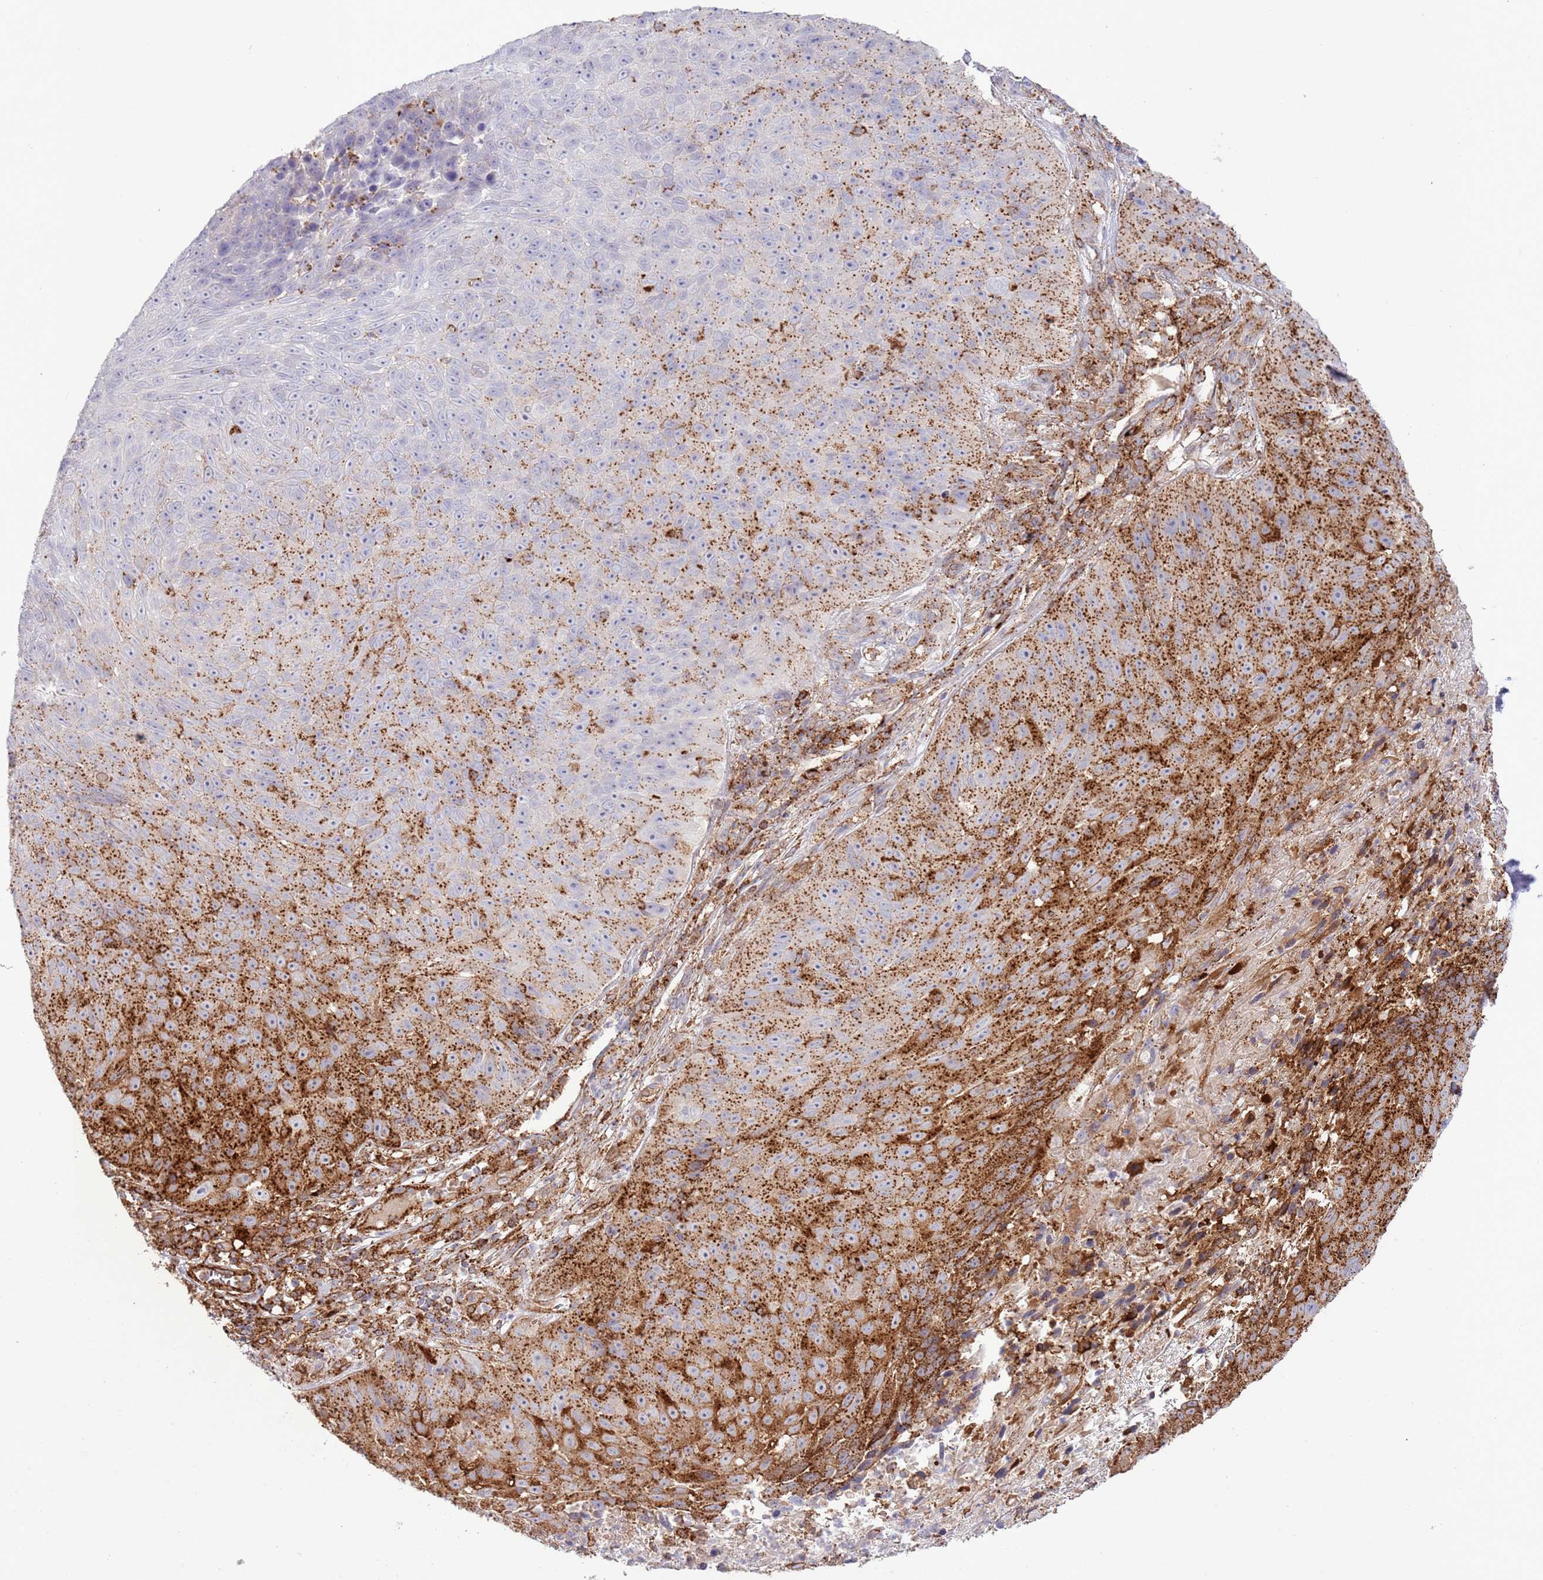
{"staining": {"intensity": "strong", "quantity": "25%-75%", "location": "cytoplasmic/membranous"}, "tissue": "skin cancer", "cell_type": "Tumor cells", "image_type": "cancer", "snomed": [{"axis": "morphology", "description": "Squamous cell carcinoma, NOS"}, {"axis": "topography", "description": "Skin"}], "caption": "Immunohistochemistry staining of skin squamous cell carcinoma, which reveals high levels of strong cytoplasmic/membranous staining in about 25%-75% of tumor cells indicating strong cytoplasmic/membranous protein positivity. The staining was performed using DAB (brown) for protein detection and nuclei were counterstained in hematoxylin (blue).", "gene": "ABHD17A", "patient": {"sex": "female", "age": 87}}